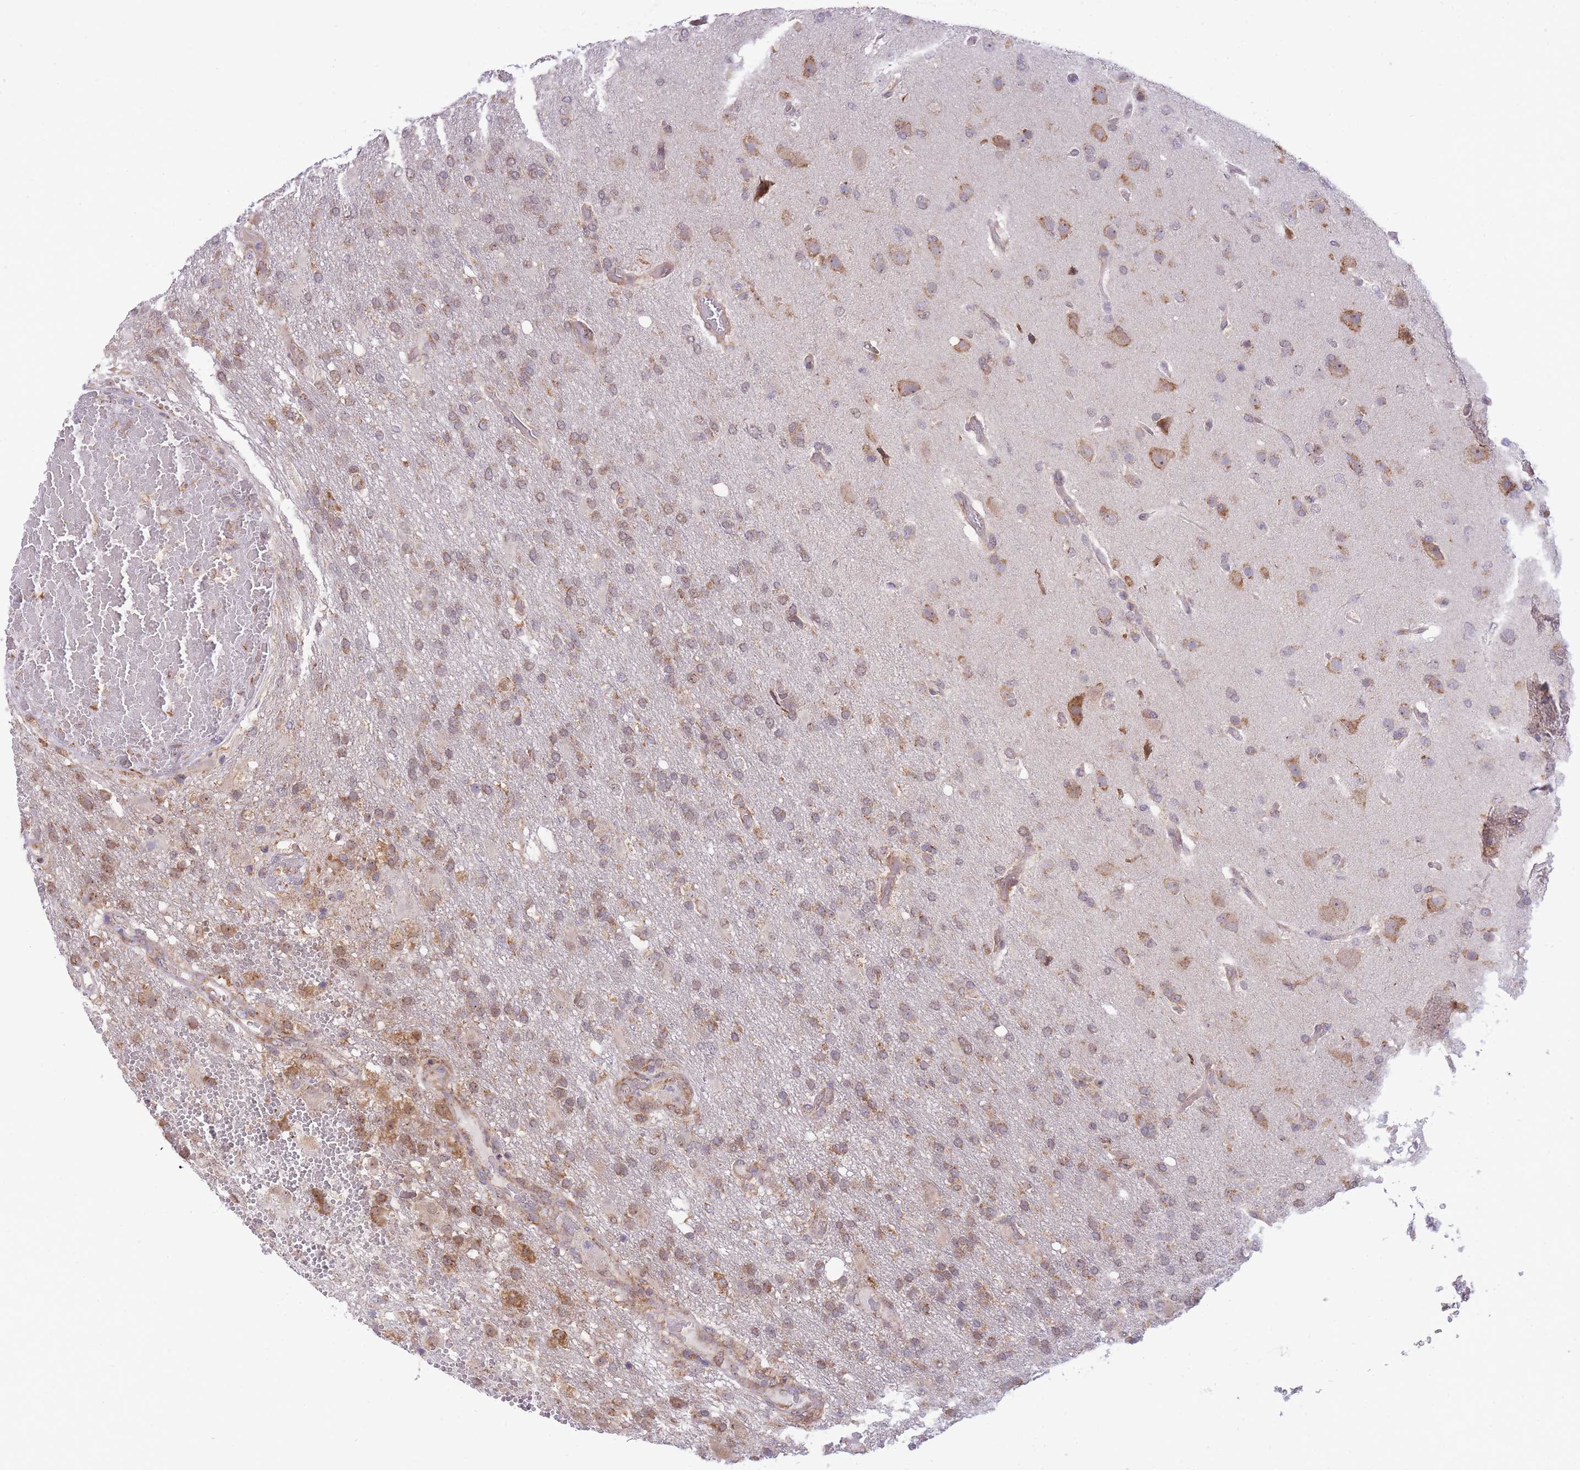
{"staining": {"intensity": "moderate", "quantity": ">75%", "location": "cytoplasmic/membranous"}, "tissue": "glioma", "cell_type": "Tumor cells", "image_type": "cancer", "snomed": [{"axis": "morphology", "description": "Glioma, malignant, High grade"}, {"axis": "topography", "description": "Brain"}], "caption": "This photomicrograph exhibits immunohistochemistry staining of human glioma, with medium moderate cytoplasmic/membranous staining in approximately >75% of tumor cells.", "gene": "EXOSC8", "patient": {"sex": "female", "age": 74}}